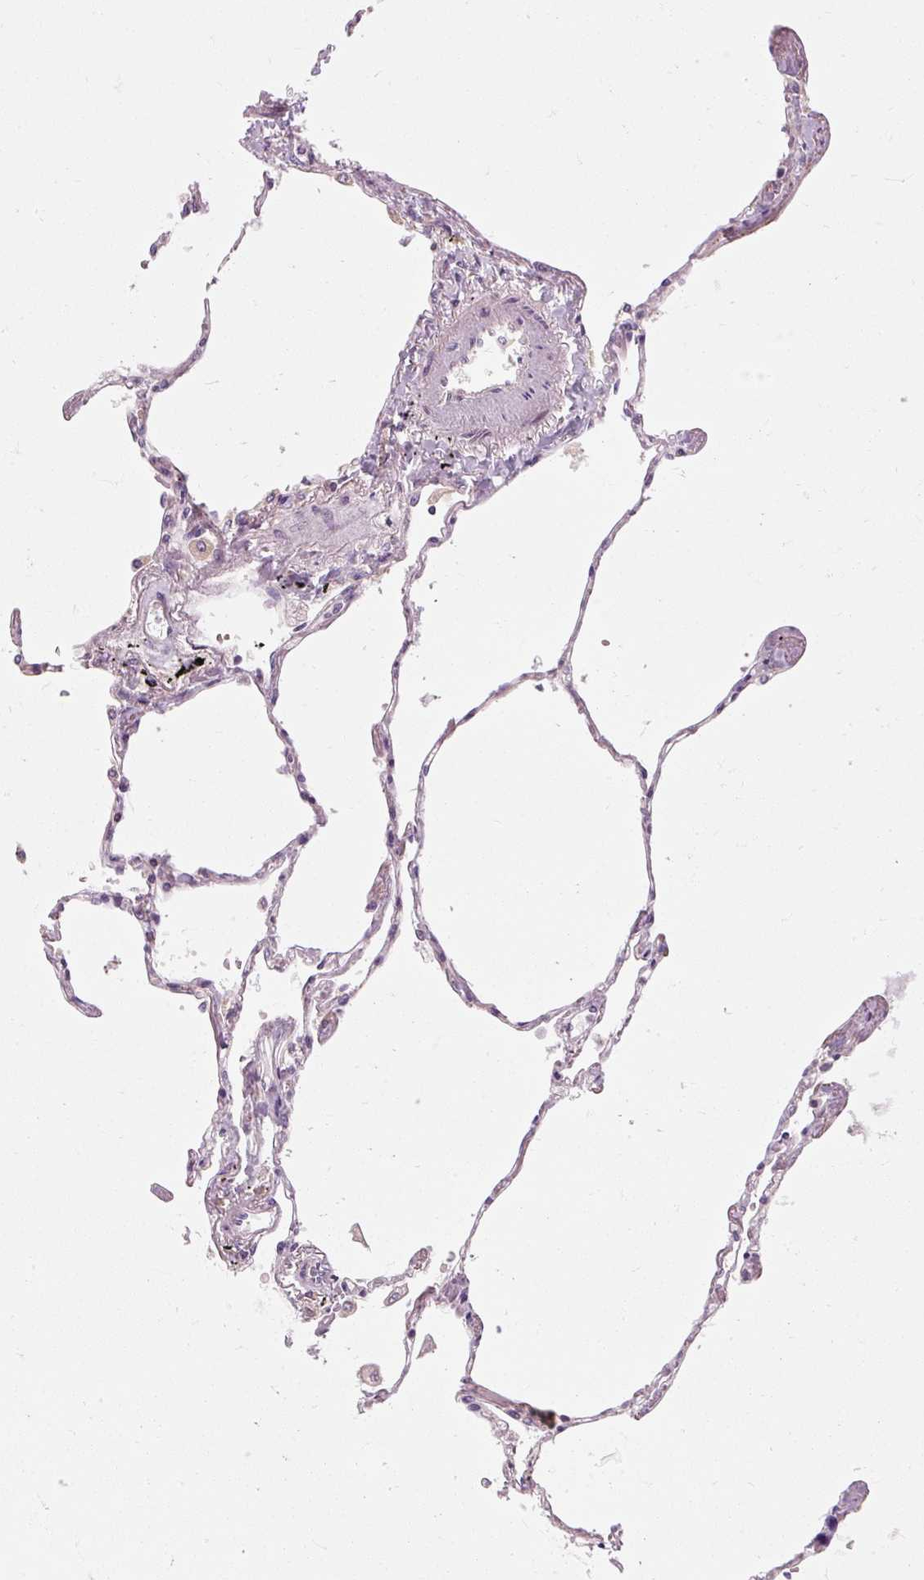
{"staining": {"intensity": "moderate", "quantity": "<25%", "location": "cytoplasmic/membranous"}, "tissue": "lung", "cell_type": "Alveolar cells", "image_type": "normal", "snomed": [{"axis": "morphology", "description": "Normal tissue, NOS"}, {"axis": "topography", "description": "Lung"}], "caption": "Protein expression analysis of benign lung reveals moderate cytoplasmic/membranous positivity in approximately <25% of alveolar cells. (Brightfield microscopy of DAB IHC at high magnification).", "gene": "PRSS48", "patient": {"sex": "female", "age": 67}}